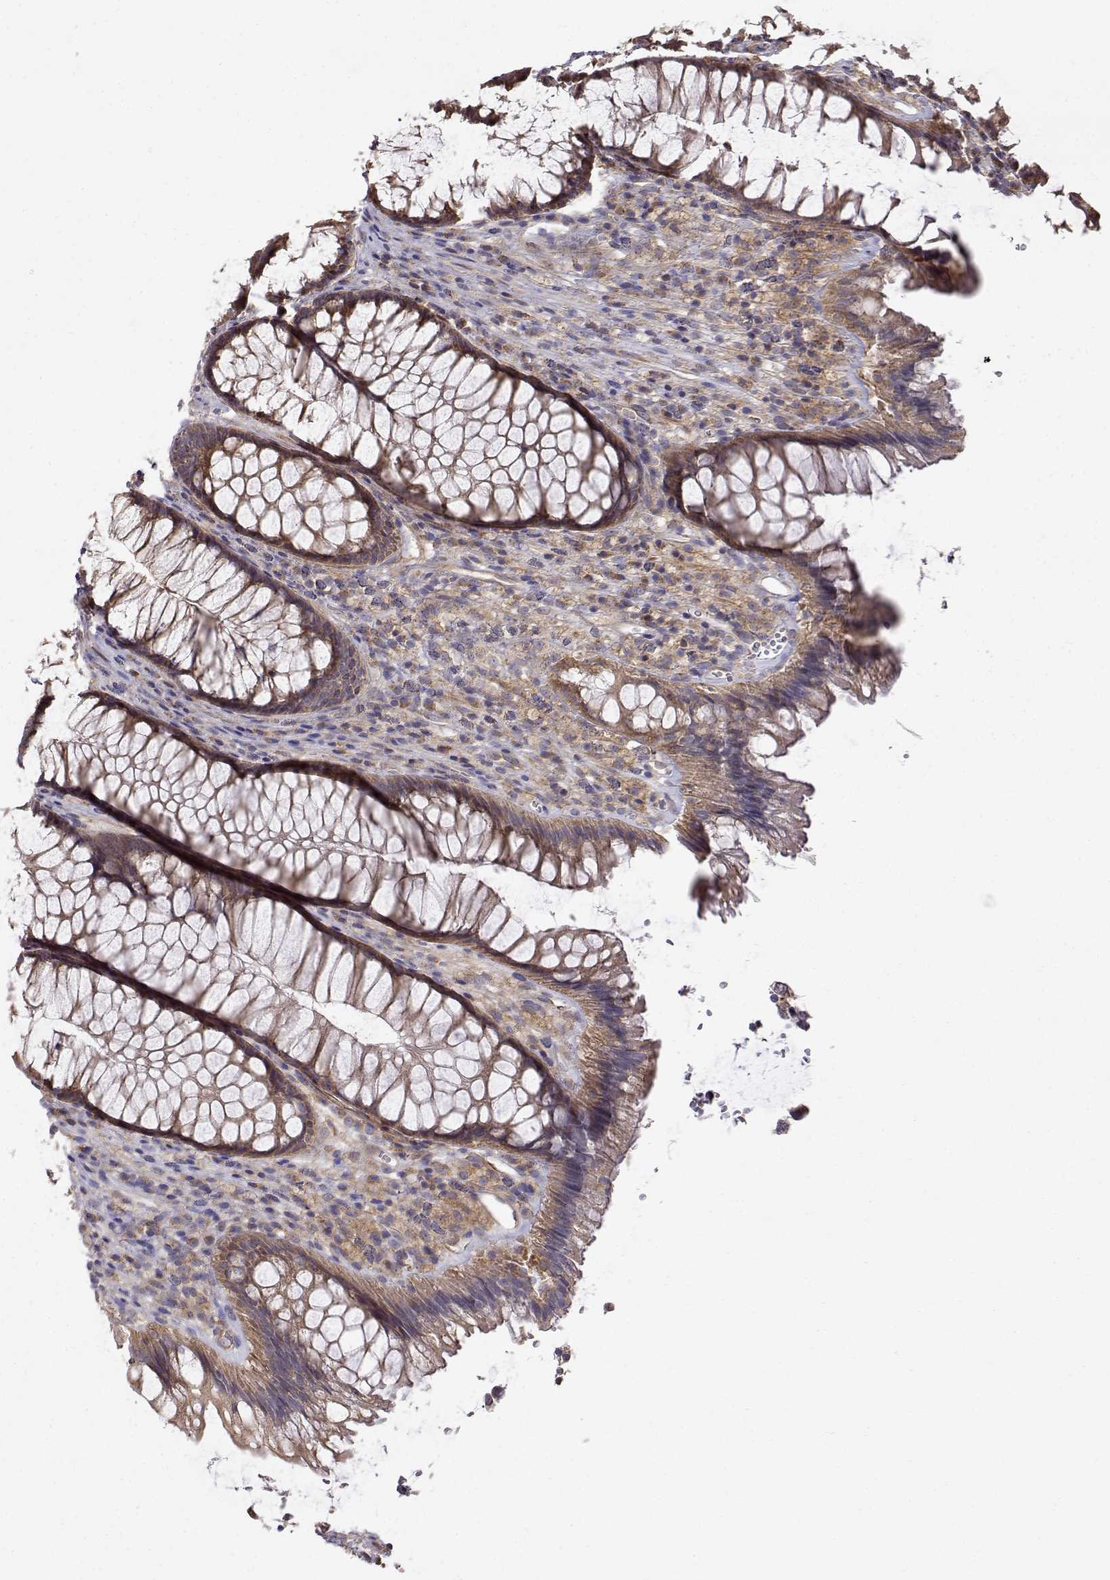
{"staining": {"intensity": "moderate", "quantity": ">75%", "location": "cytoplasmic/membranous"}, "tissue": "rectum", "cell_type": "Glandular cells", "image_type": "normal", "snomed": [{"axis": "morphology", "description": "Normal tissue, NOS"}, {"axis": "topography", "description": "Smooth muscle"}, {"axis": "topography", "description": "Rectum"}], "caption": "IHC histopathology image of unremarkable human rectum stained for a protein (brown), which shows medium levels of moderate cytoplasmic/membranous expression in approximately >75% of glandular cells.", "gene": "PAIP1", "patient": {"sex": "male", "age": 53}}